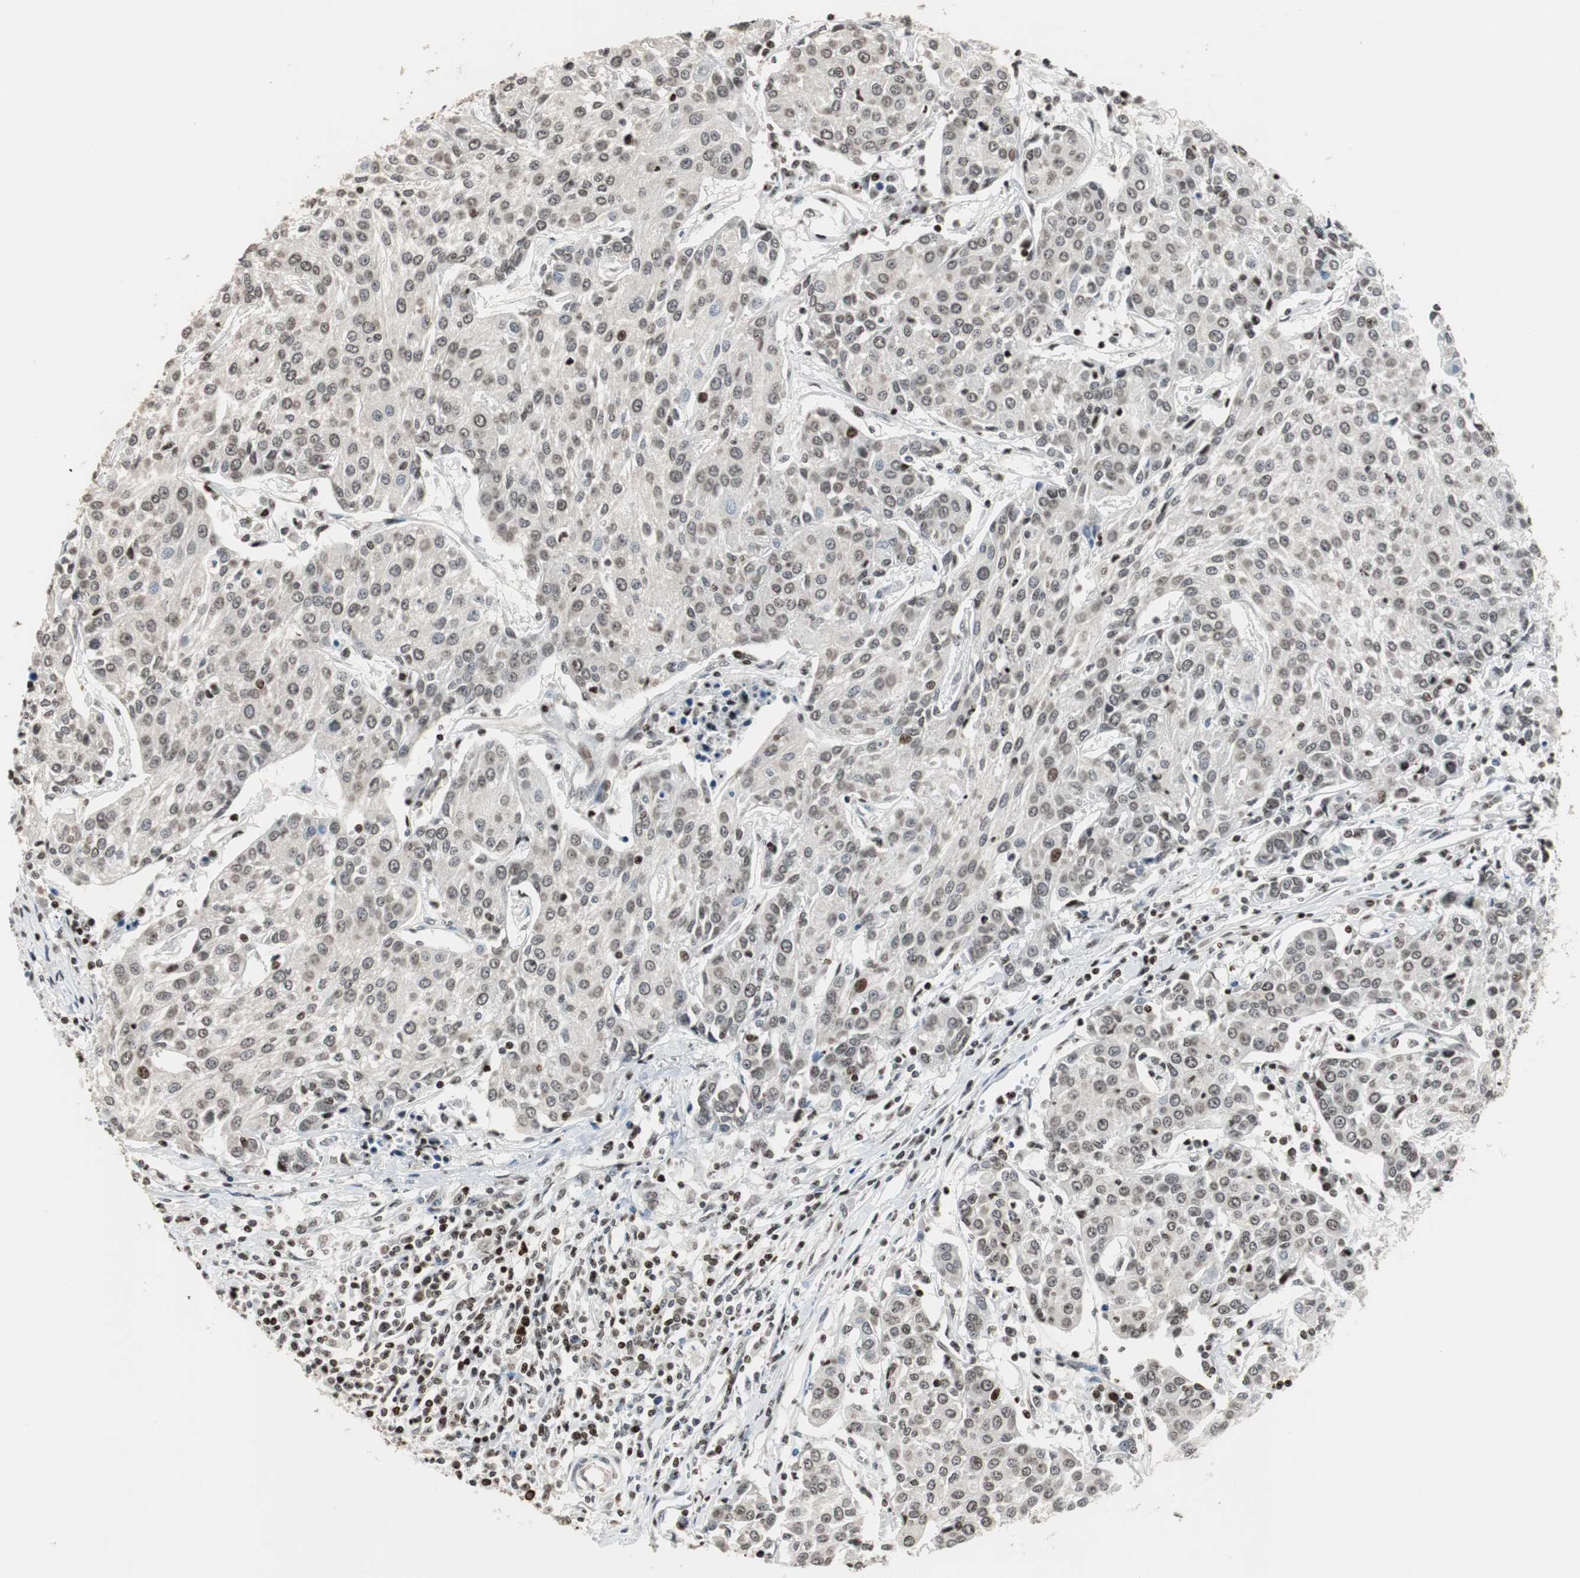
{"staining": {"intensity": "weak", "quantity": ">75%", "location": "nuclear"}, "tissue": "urothelial cancer", "cell_type": "Tumor cells", "image_type": "cancer", "snomed": [{"axis": "morphology", "description": "Urothelial carcinoma, High grade"}, {"axis": "topography", "description": "Urinary bladder"}], "caption": "Urothelial cancer stained with IHC displays weak nuclear positivity in about >75% of tumor cells.", "gene": "PAXIP1", "patient": {"sex": "female", "age": 85}}